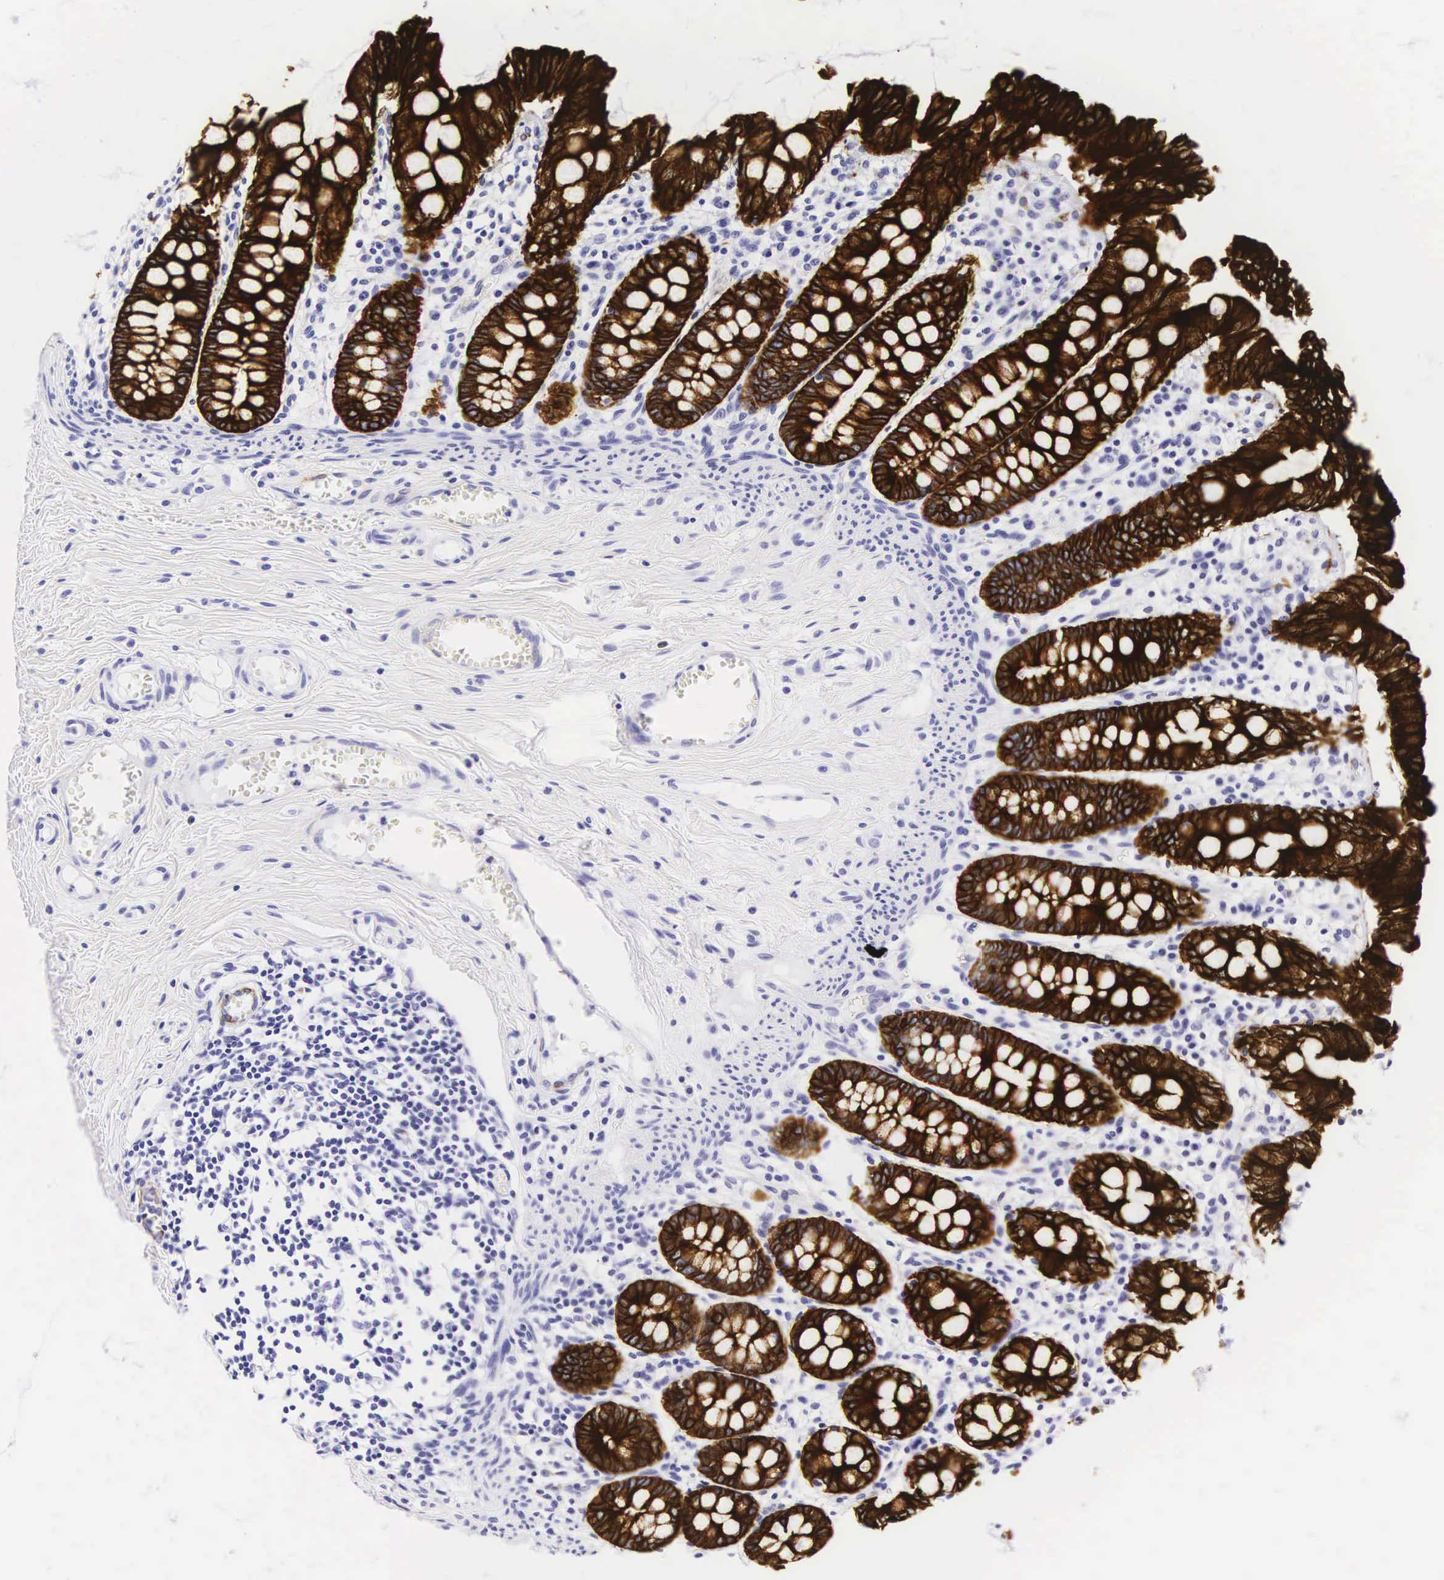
{"staining": {"intensity": "negative", "quantity": "none", "location": "none"}, "tissue": "colon", "cell_type": "Endothelial cells", "image_type": "normal", "snomed": [{"axis": "morphology", "description": "Normal tissue, NOS"}, {"axis": "topography", "description": "Colon"}], "caption": "Immunohistochemistry (IHC) micrograph of unremarkable colon: colon stained with DAB (3,3'-diaminobenzidine) displays no significant protein expression in endothelial cells.", "gene": "KRT18", "patient": {"sex": "male", "age": 1}}